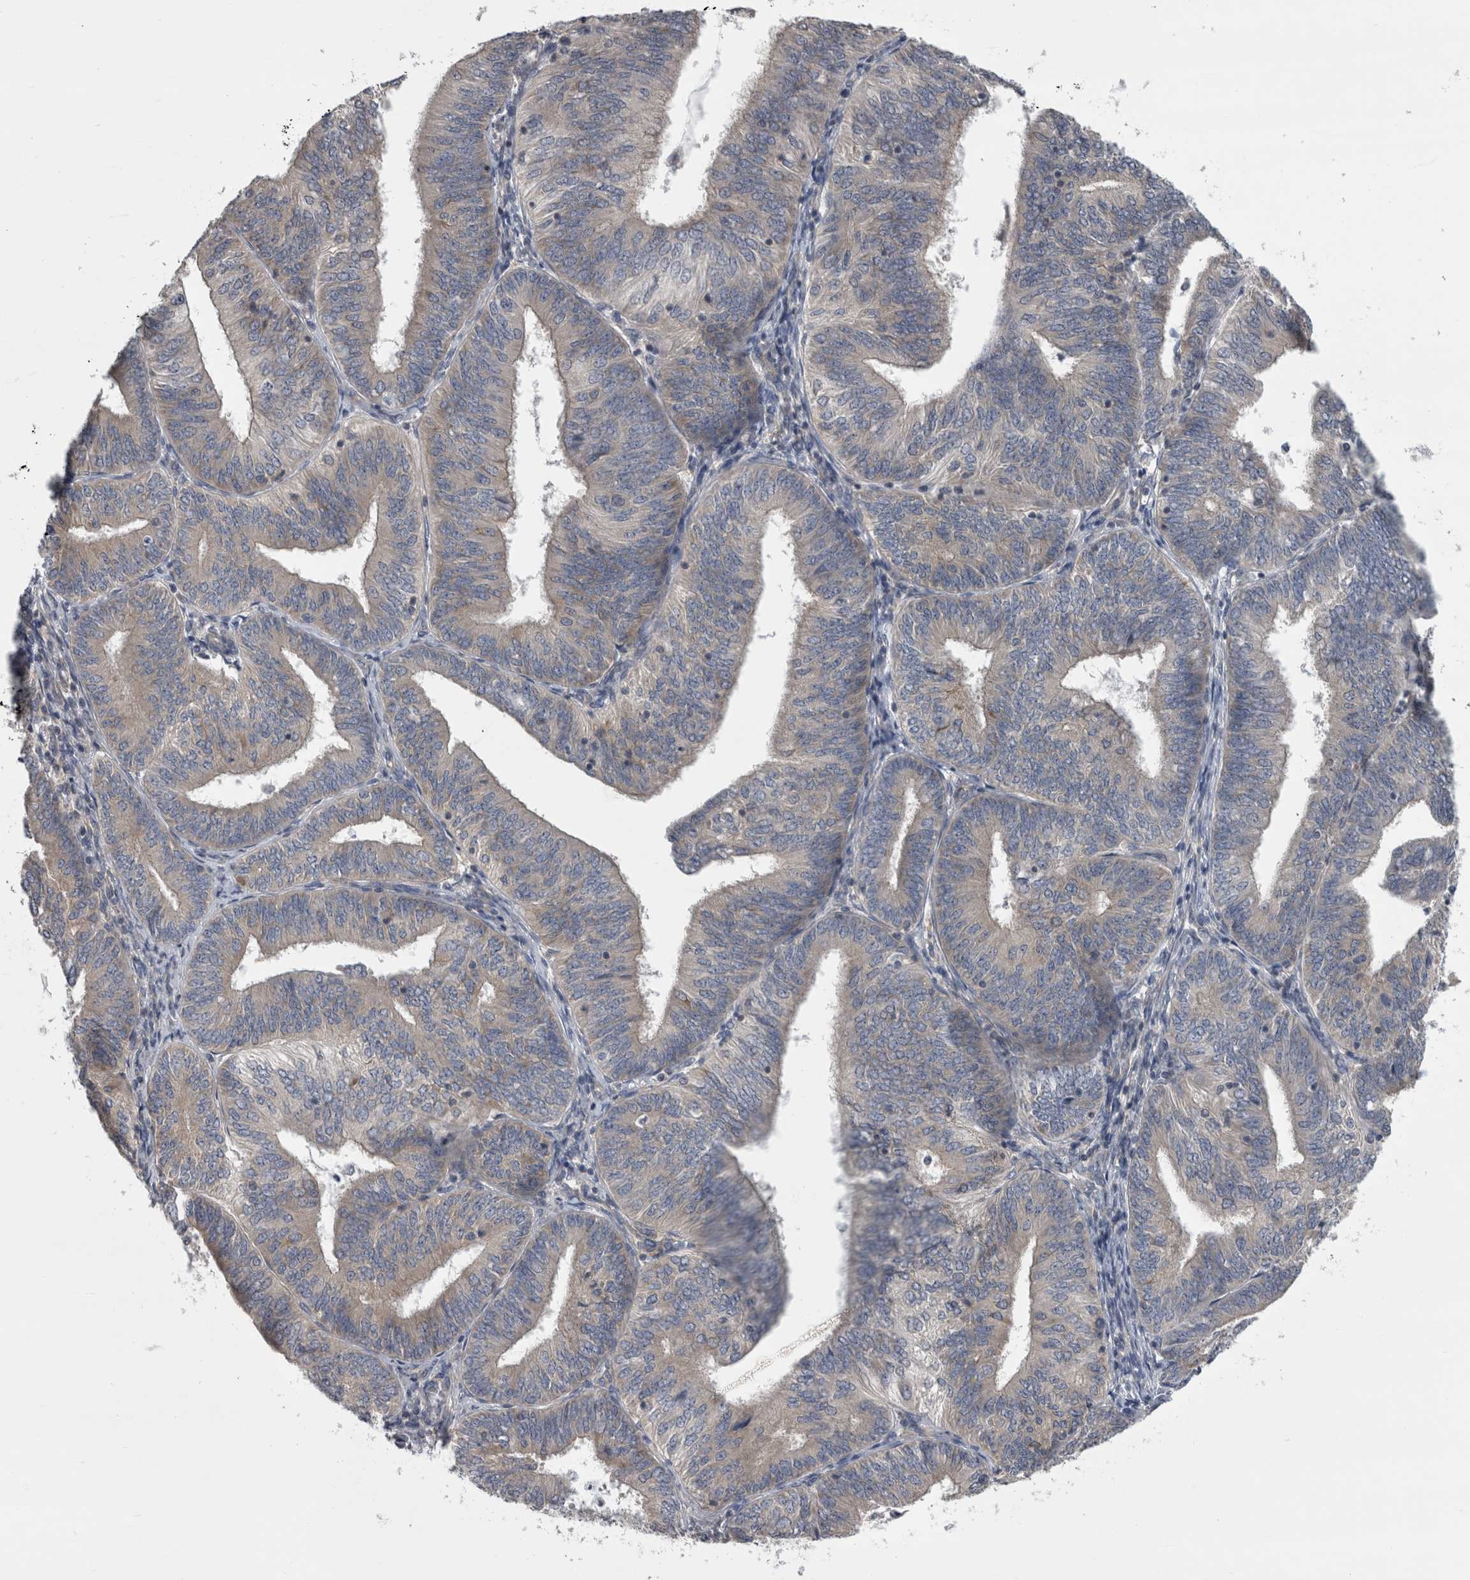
{"staining": {"intensity": "weak", "quantity": "<25%", "location": "cytoplasmic/membranous"}, "tissue": "endometrial cancer", "cell_type": "Tumor cells", "image_type": "cancer", "snomed": [{"axis": "morphology", "description": "Adenocarcinoma, NOS"}, {"axis": "topography", "description": "Endometrium"}], "caption": "The micrograph shows no staining of tumor cells in endometrial adenocarcinoma.", "gene": "PRRC2C", "patient": {"sex": "female", "age": 58}}